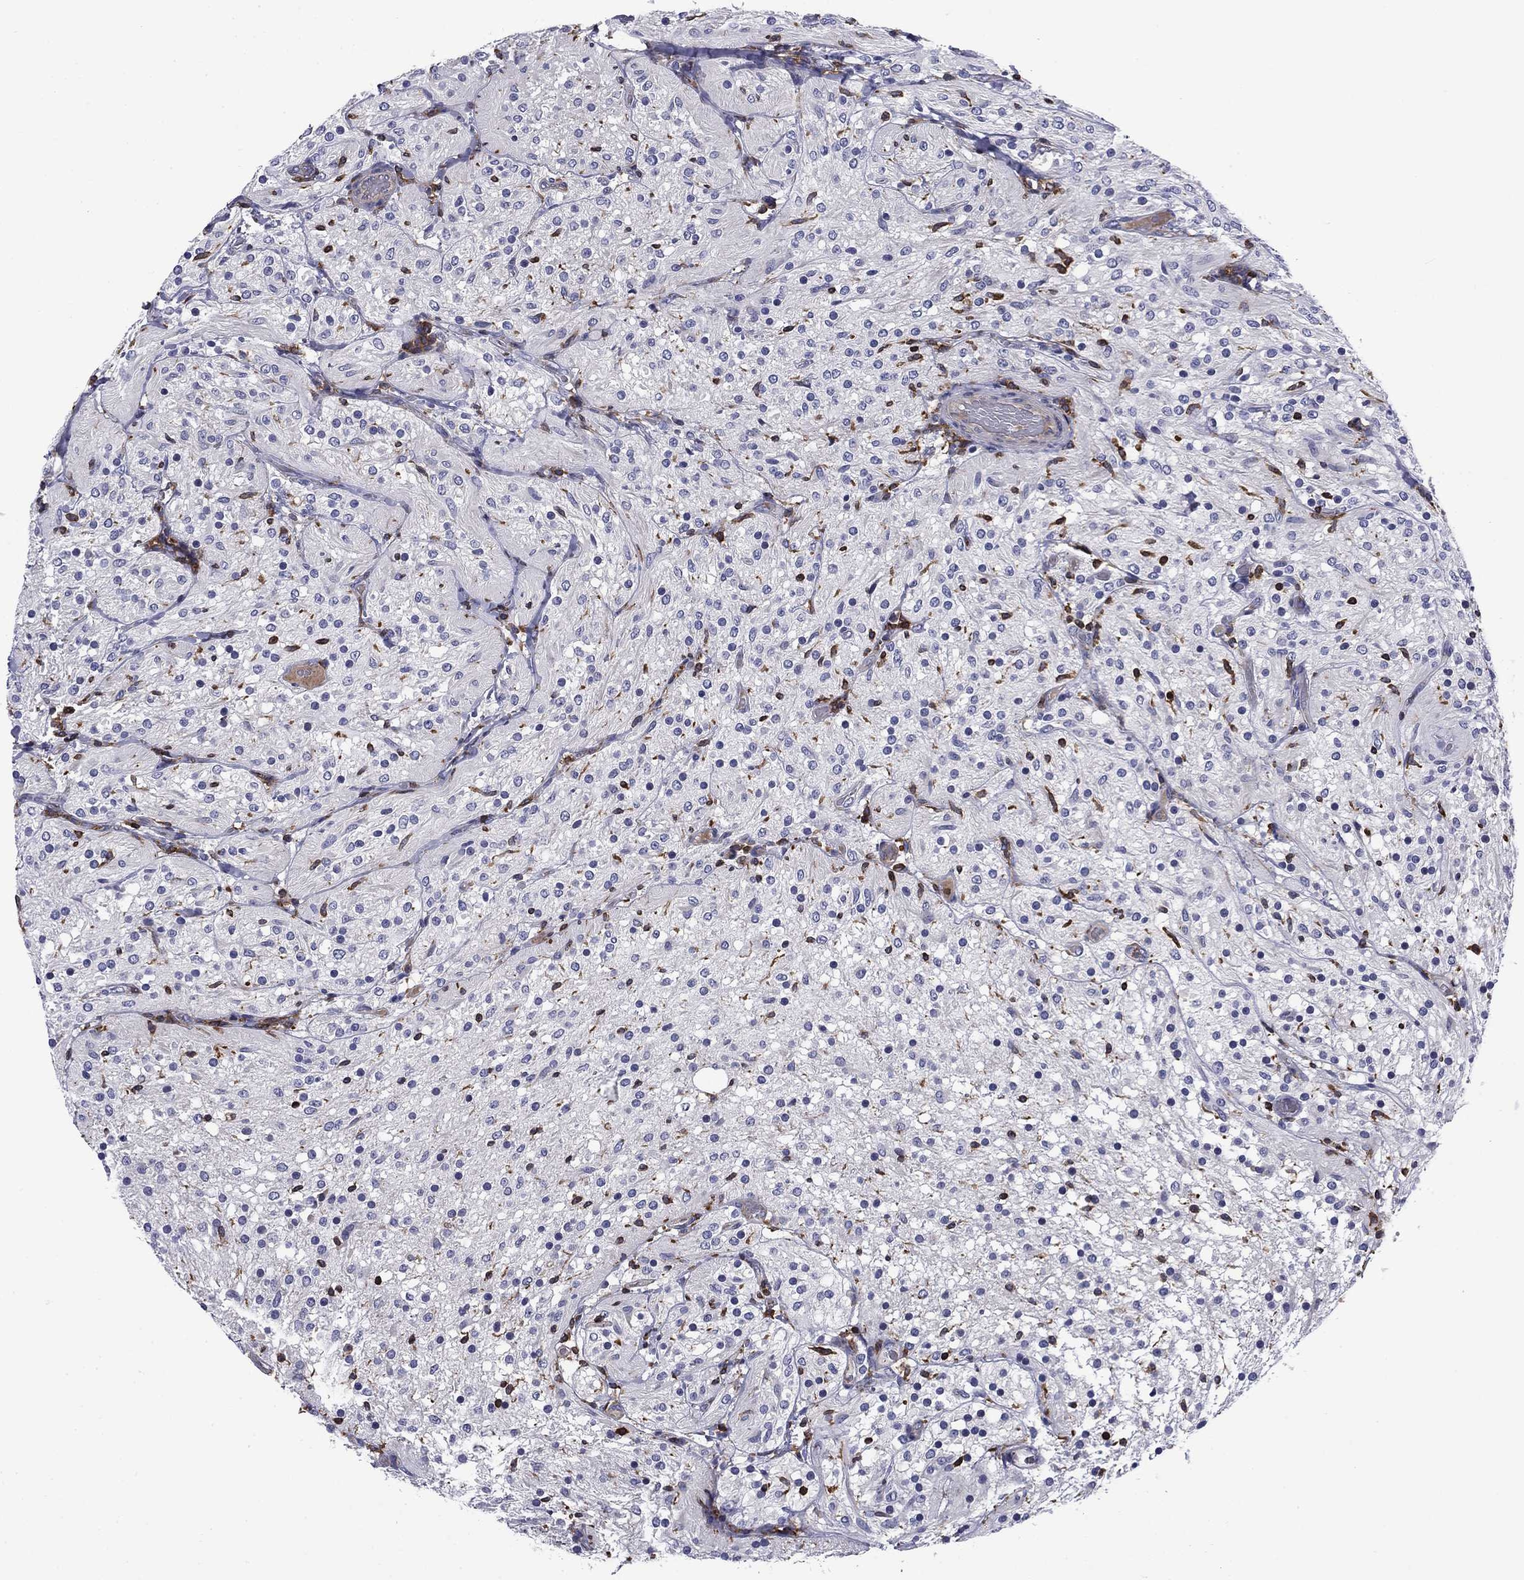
{"staining": {"intensity": "negative", "quantity": "none", "location": "none"}, "tissue": "glioma", "cell_type": "Tumor cells", "image_type": "cancer", "snomed": [{"axis": "morphology", "description": "Glioma, malignant, Low grade"}, {"axis": "topography", "description": "Brain"}], "caption": "Image shows no significant protein staining in tumor cells of malignant low-grade glioma.", "gene": "ARHGAP45", "patient": {"sex": "male", "age": 3}}